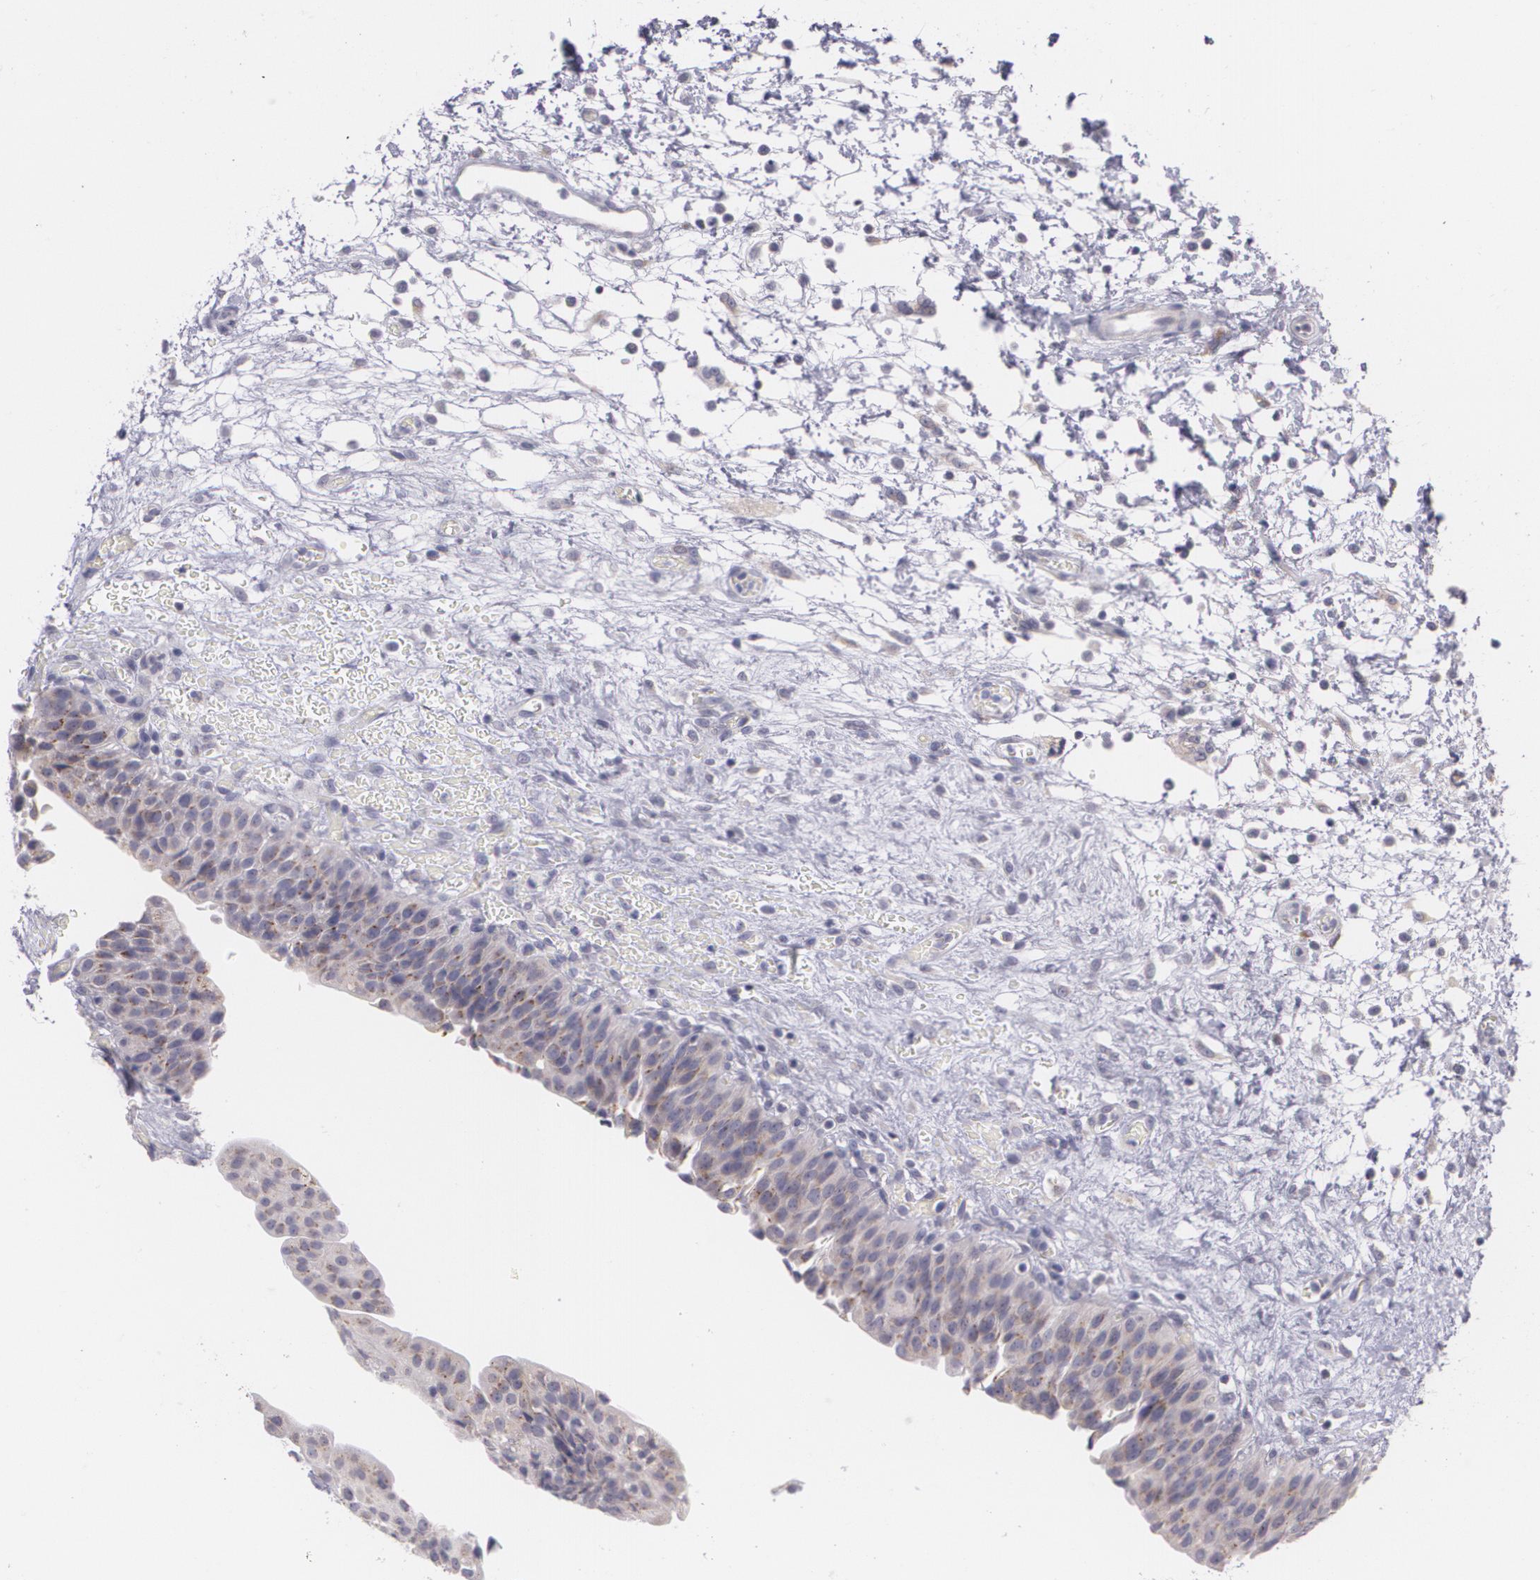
{"staining": {"intensity": "weak", "quantity": "25%-75%", "location": "cytoplasmic/membranous"}, "tissue": "urinary bladder", "cell_type": "Urothelial cells", "image_type": "normal", "snomed": [{"axis": "morphology", "description": "Normal tissue, NOS"}, {"axis": "topography", "description": "Smooth muscle"}, {"axis": "topography", "description": "Urinary bladder"}], "caption": "IHC staining of normal urinary bladder, which demonstrates low levels of weak cytoplasmic/membranous staining in approximately 25%-75% of urothelial cells indicating weak cytoplasmic/membranous protein expression. The staining was performed using DAB (brown) for protein detection and nuclei were counterstained in hematoxylin (blue).", "gene": "CILK1", "patient": {"sex": "male", "age": 35}}